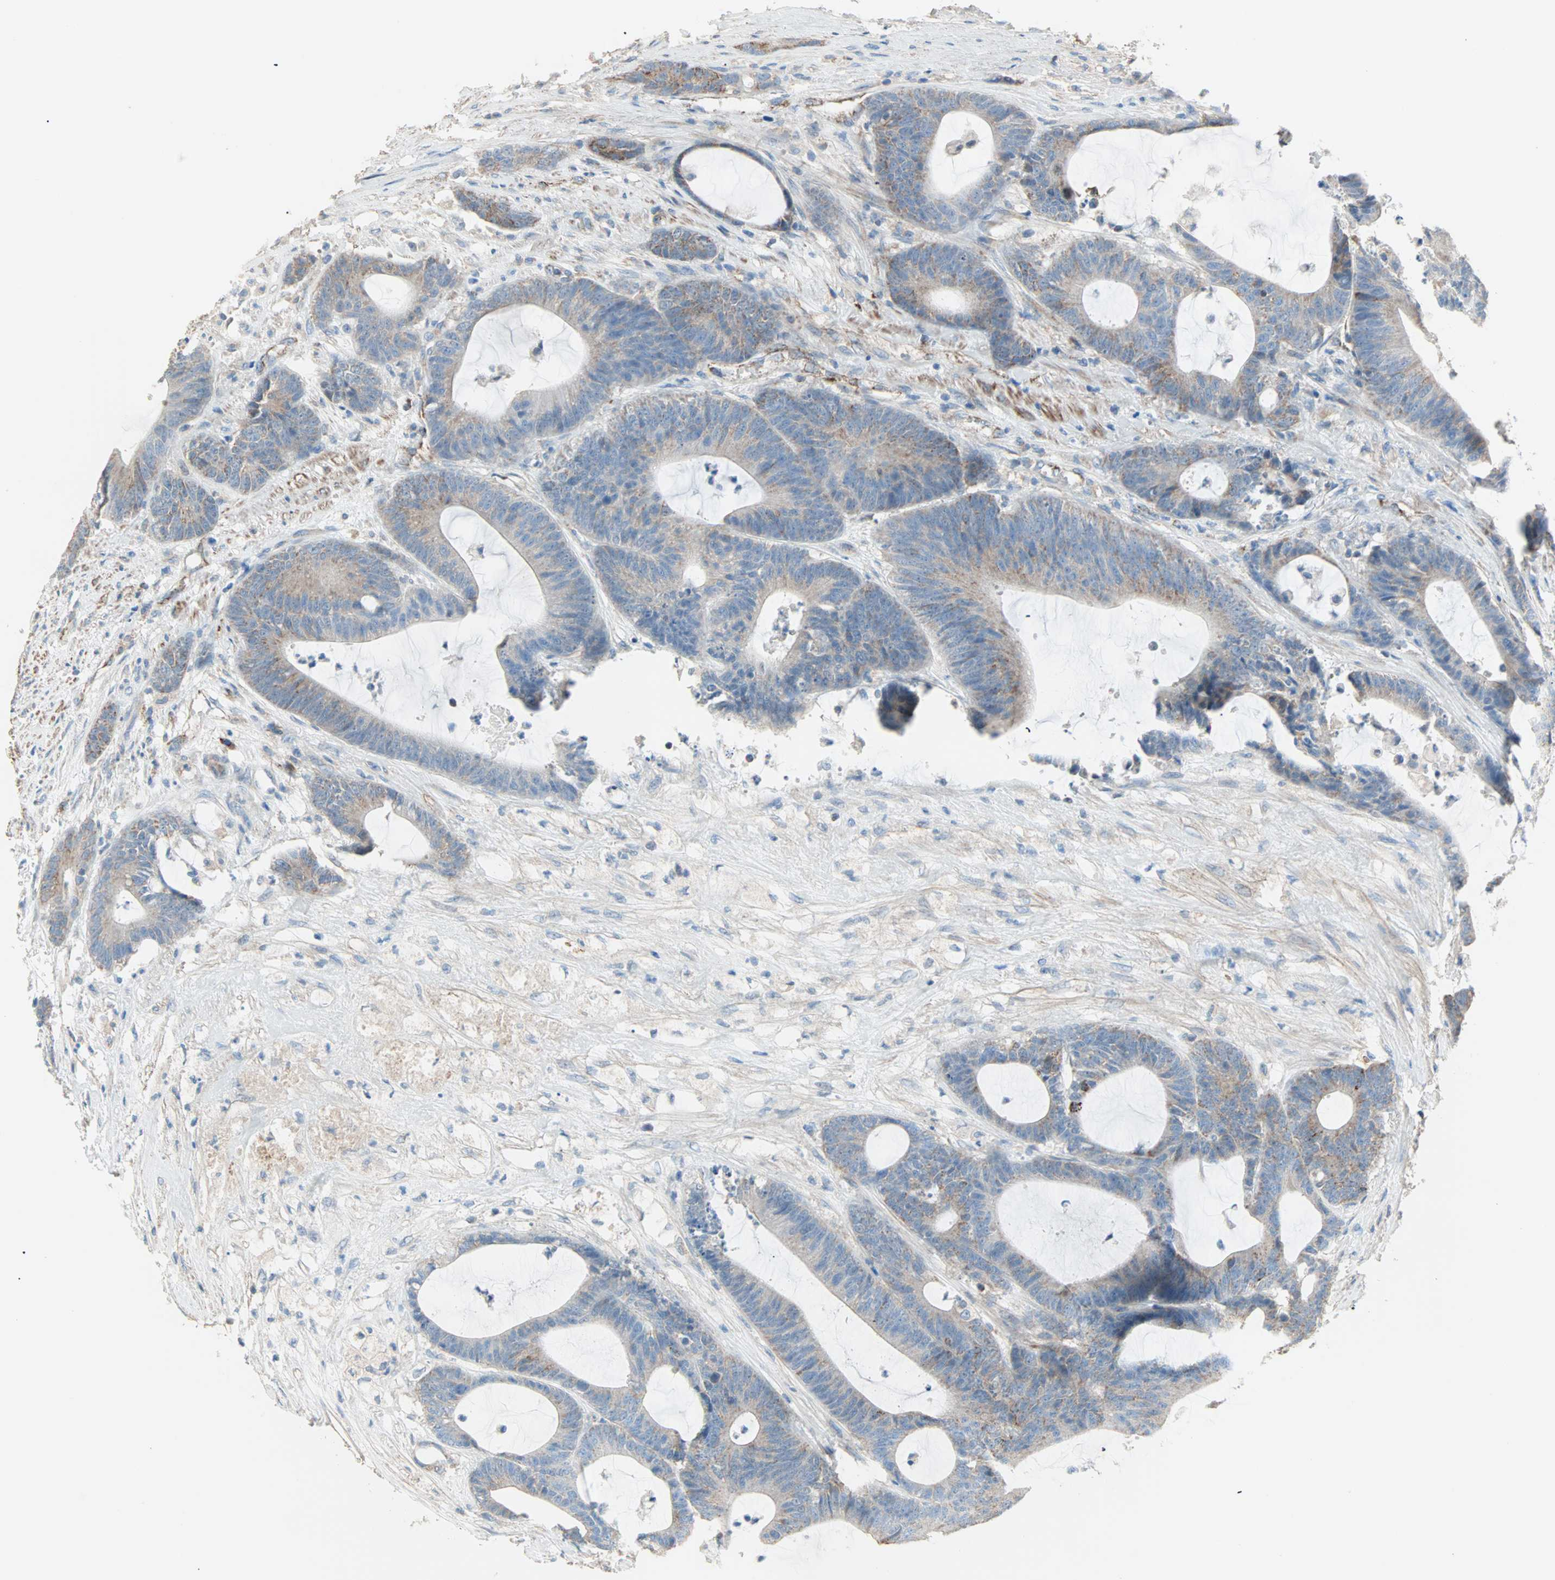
{"staining": {"intensity": "weak", "quantity": "25%-75%", "location": "cytoplasmic/membranous"}, "tissue": "colorectal cancer", "cell_type": "Tumor cells", "image_type": "cancer", "snomed": [{"axis": "morphology", "description": "Adenocarcinoma, NOS"}, {"axis": "topography", "description": "Colon"}], "caption": "Colorectal adenocarcinoma stained with immunohistochemistry reveals weak cytoplasmic/membranous positivity in about 25%-75% of tumor cells.", "gene": "ACVRL1", "patient": {"sex": "female", "age": 84}}